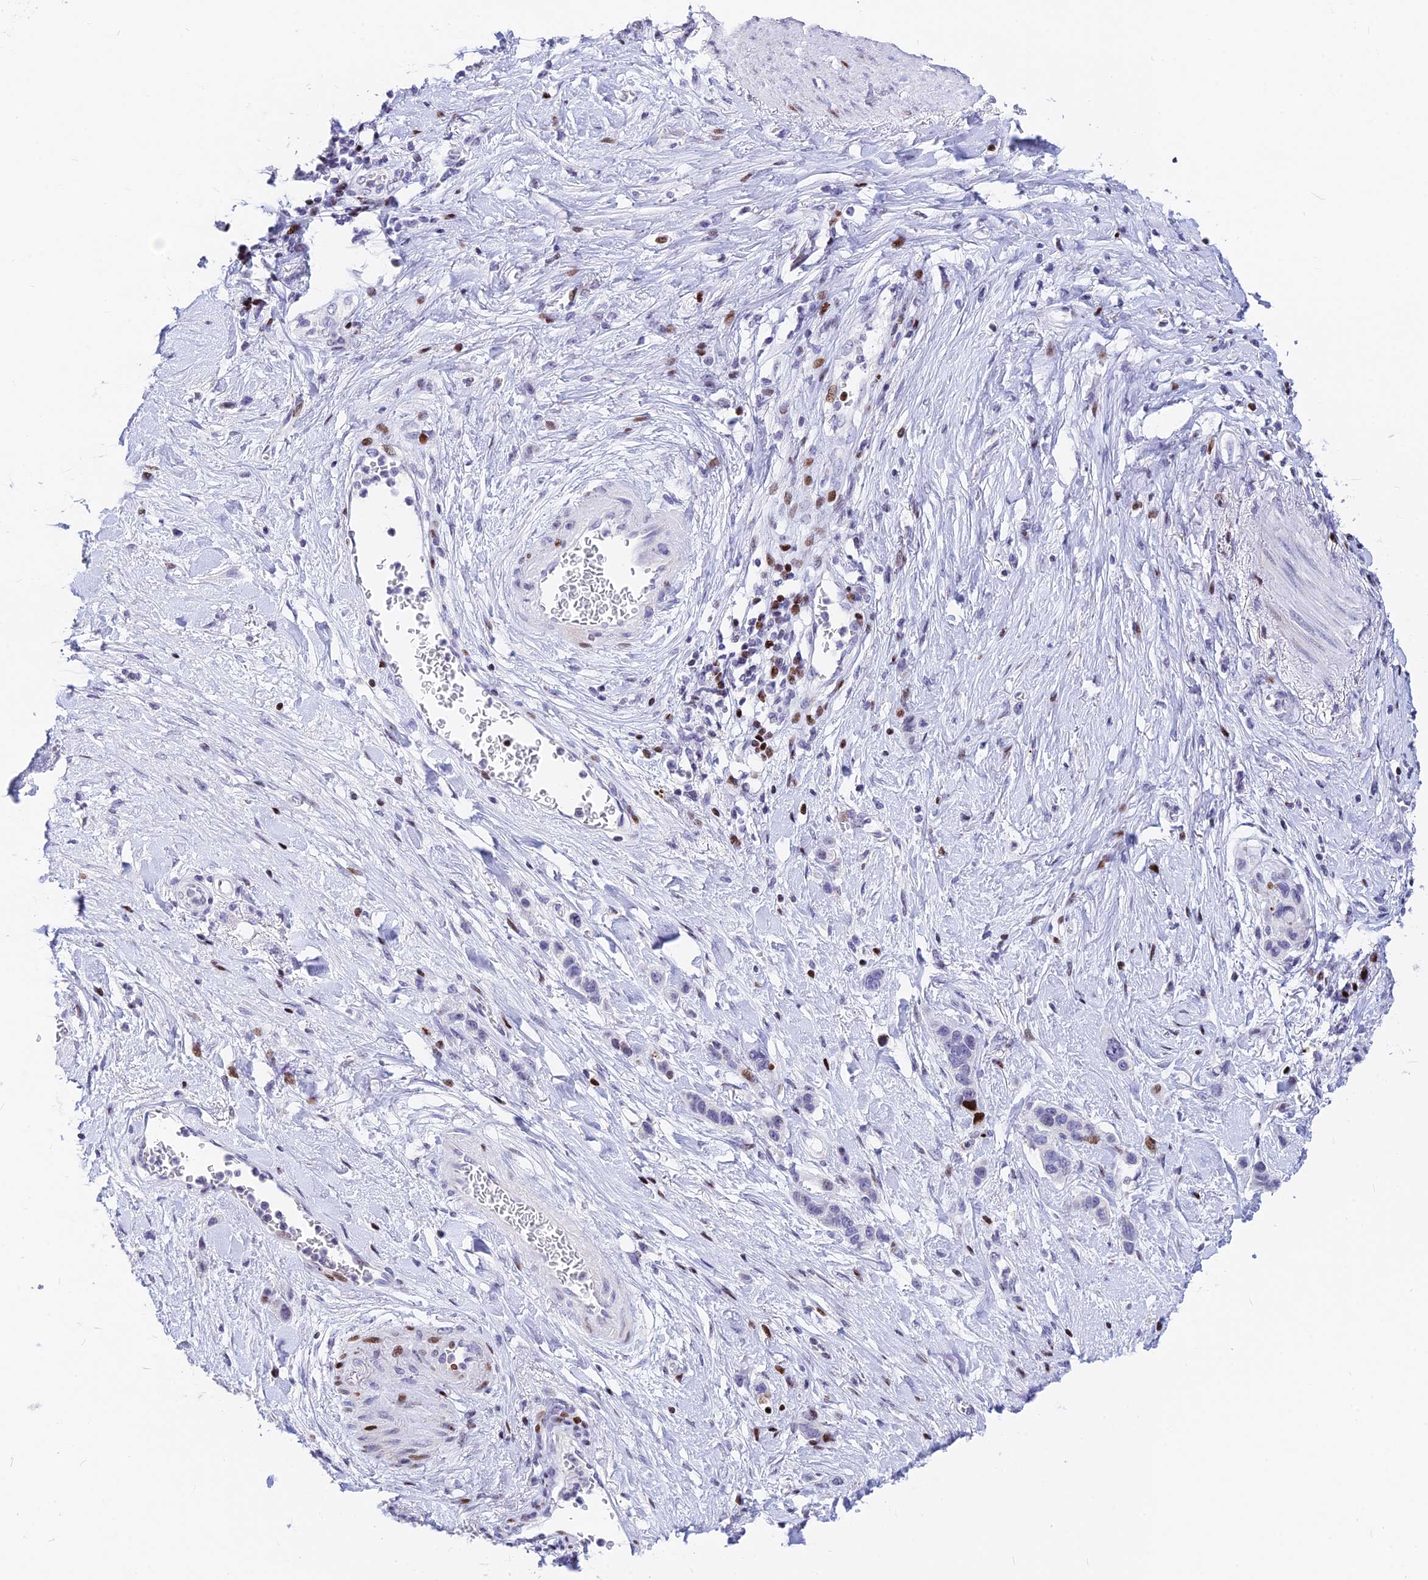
{"staining": {"intensity": "strong", "quantity": "<25%", "location": "nuclear"}, "tissue": "stomach cancer", "cell_type": "Tumor cells", "image_type": "cancer", "snomed": [{"axis": "morphology", "description": "Adenocarcinoma, NOS"}, {"axis": "morphology", "description": "Adenocarcinoma, High grade"}, {"axis": "topography", "description": "Stomach, upper"}, {"axis": "topography", "description": "Stomach, lower"}], "caption": "Strong nuclear staining is present in approximately <25% of tumor cells in stomach high-grade adenocarcinoma.", "gene": "PRPS1", "patient": {"sex": "female", "age": 65}}